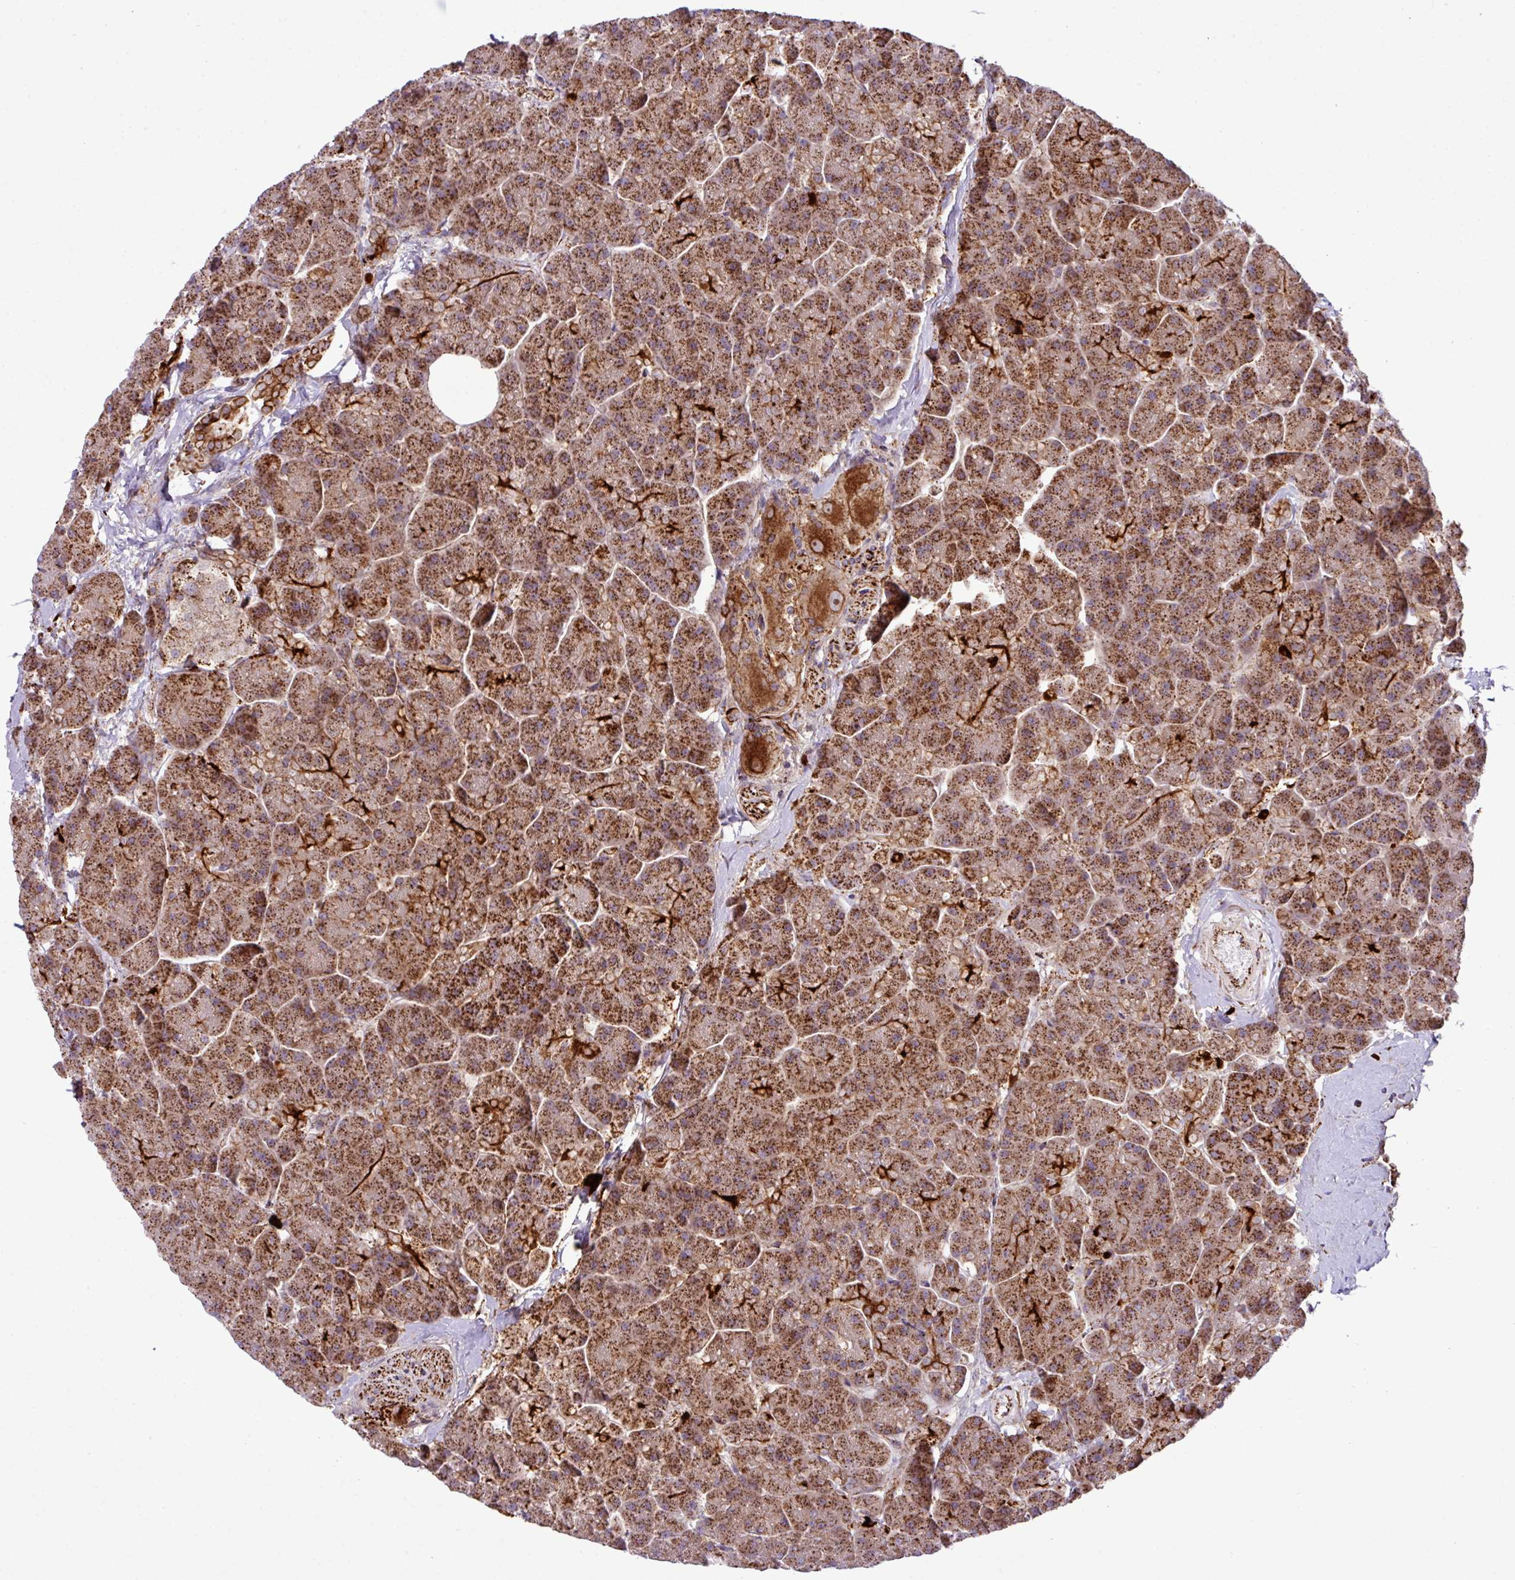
{"staining": {"intensity": "strong", "quantity": ">75%", "location": "cytoplasmic/membranous"}, "tissue": "pancreas", "cell_type": "Exocrine glandular cells", "image_type": "normal", "snomed": [{"axis": "morphology", "description": "Normal tissue, NOS"}, {"axis": "topography", "description": "Pancreas"}, {"axis": "topography", "description": "Peripheral nerve tissue"}], "caption": "The histopathology image reveals a brown stain indicating the presence of a protein in the cytoplasmic/membranous of exocrine glandular cells in pancreas.", "gene": "ZNF569", "patient": {"sex": "male", "age": 54}}